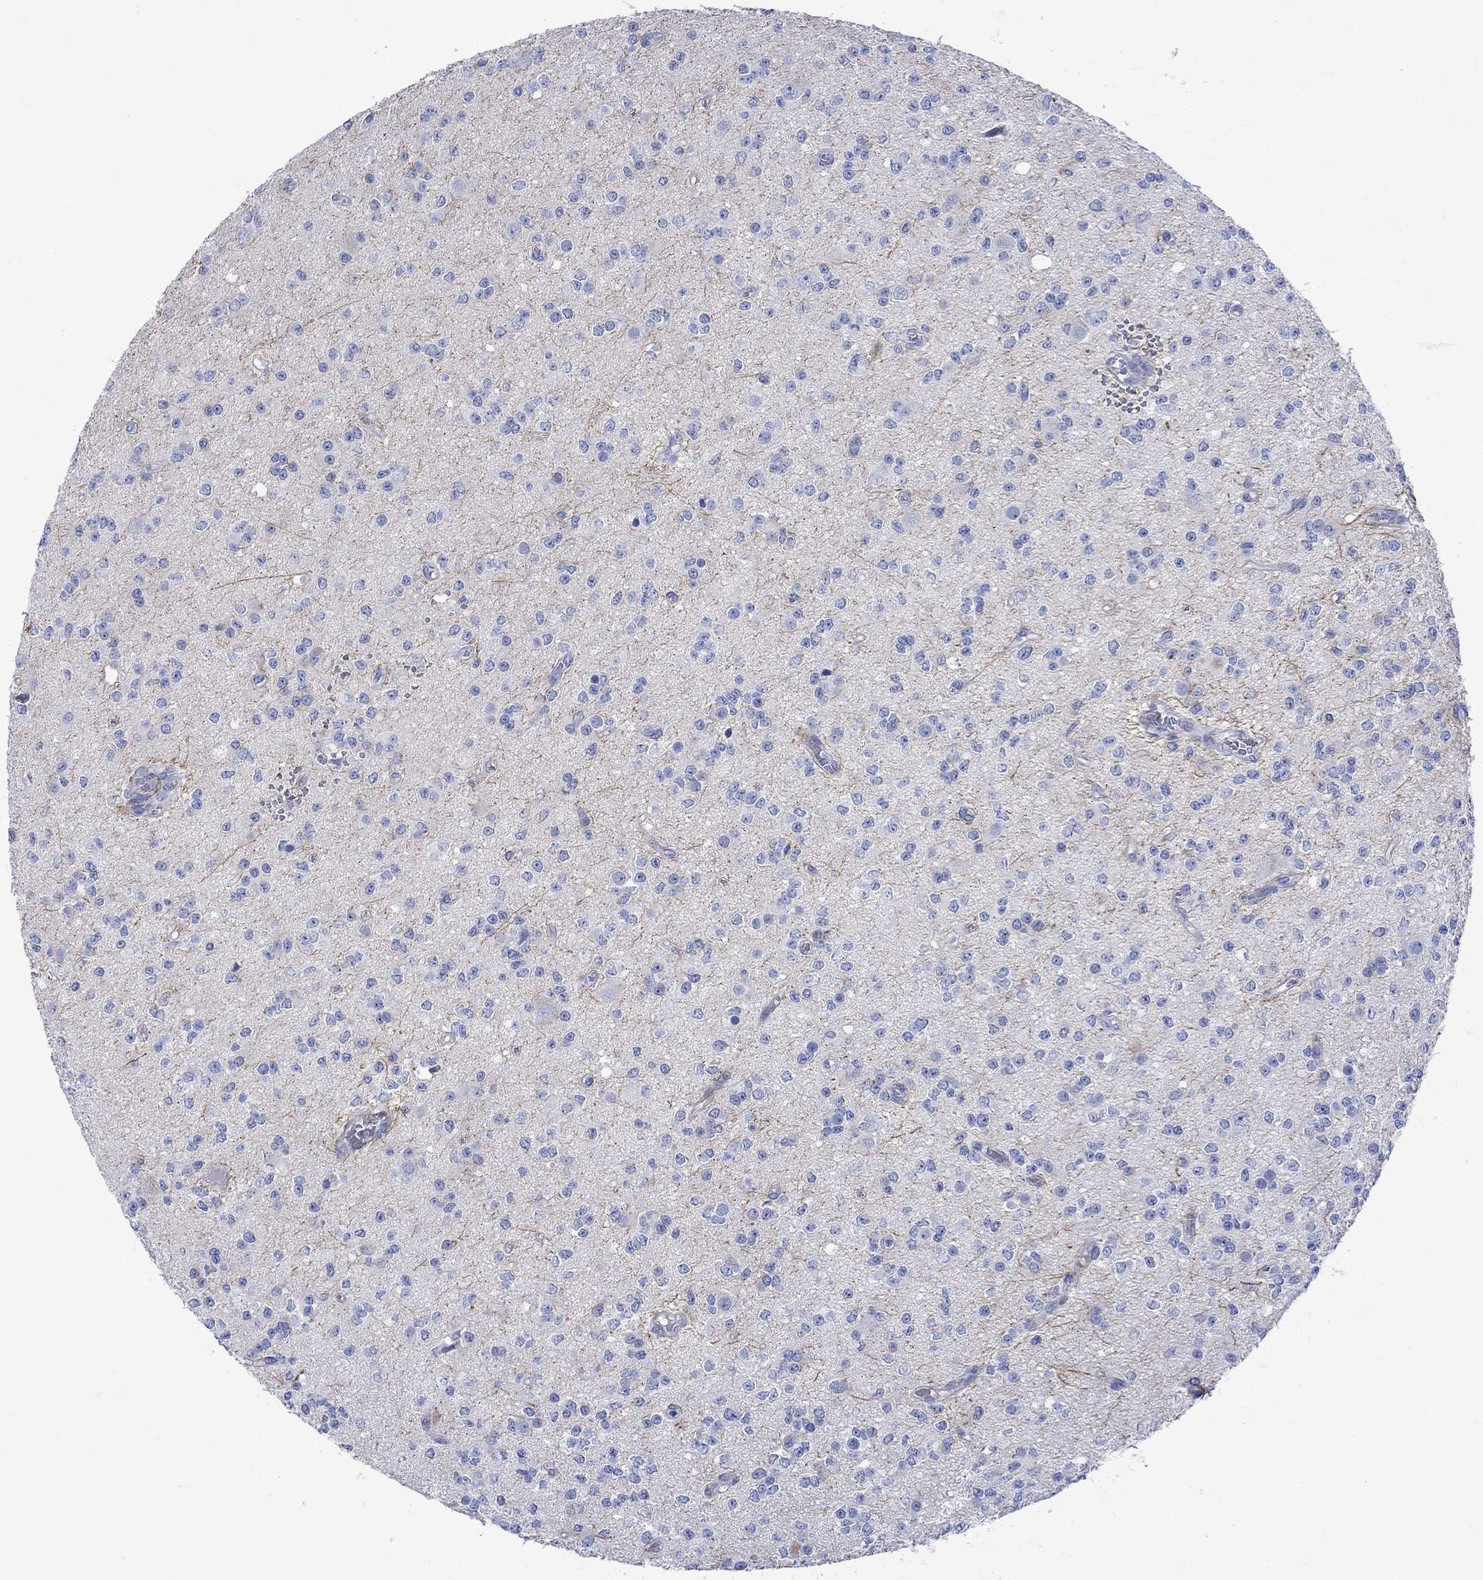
{"staining": {"intensity": "negative", "quantity": "none", "location": "none"}, "tissue": "glioma", "cell_type": "Tumor cells", "image_type": "cancer", "snomed": [{"axis": "morphology", "description": "Glioma, malignant, Low grade"}, {"axis": "topography", "description": "Brain"}], "caption": "Tumor cells show no significant protein staining in malignant low-grade glioma. (Brightfield microscopy of DAB immunohistochemistry at high magnification).", "gene": "PARVB", "patient": {"sex": "female", "age": 45}}